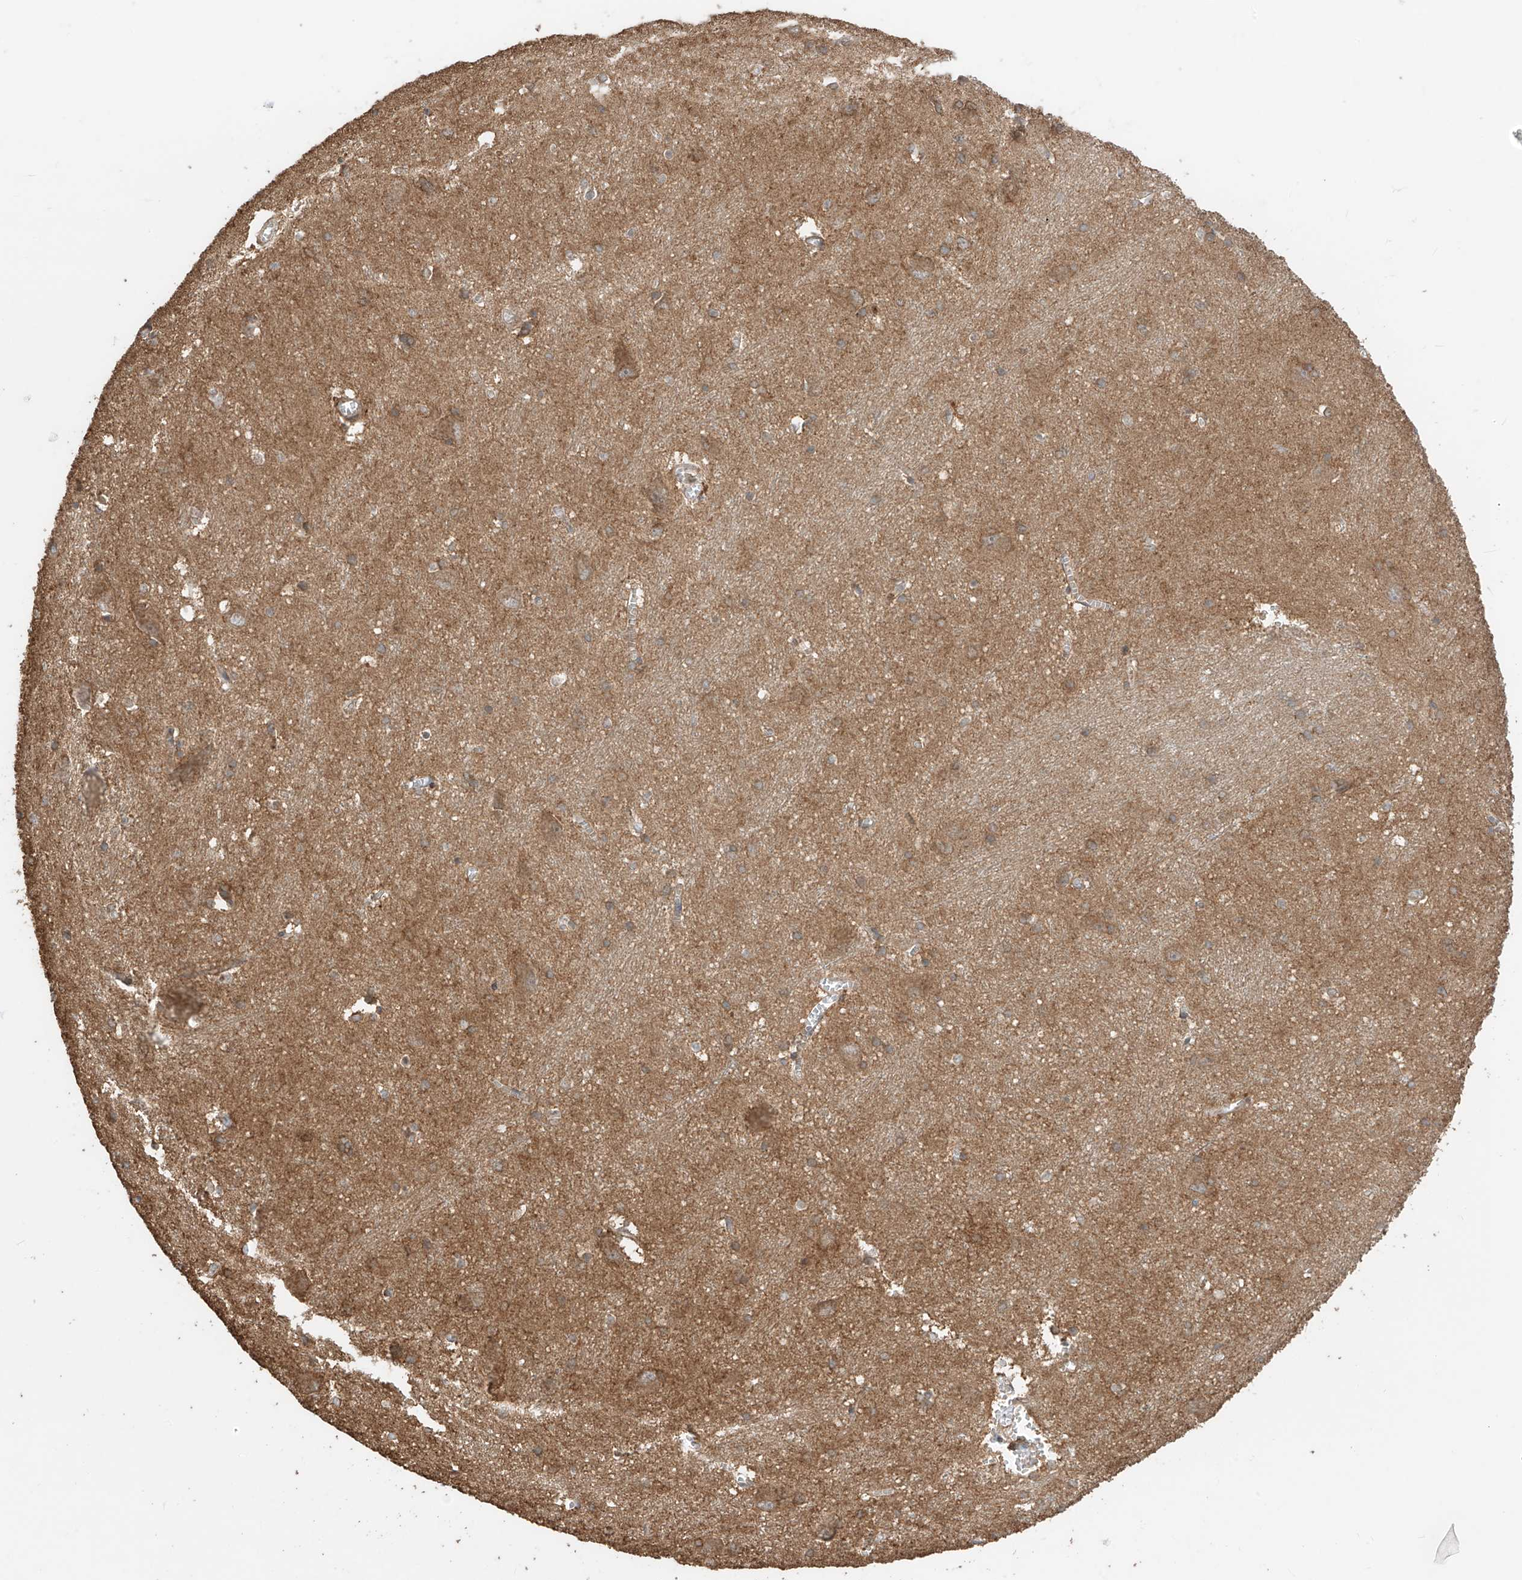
{"staining": {"intensity": "moderate", "quantity": "25%-75%", "location": "cytoplasmic/membranous,nuclear"}, "tissue": "caudate", "cell_type": "Glial cells", "image_type": "normal", "snomed": [{"axis": "morphology", "description": "Normal tissue, NOS"}, {"axis": "topography", "description": "Lateral ventricle wall"}], "caption": "Protein expression by IHC reveals moderate cytoplasmic/membranous,nuclear expression in about 25%-75% of glial cells in normal caudate. (Brightfield microscopy of DAB IHC at high magnification).", "gene": "AHCTF1", "patient": {"sex": "male", "age": 37}}